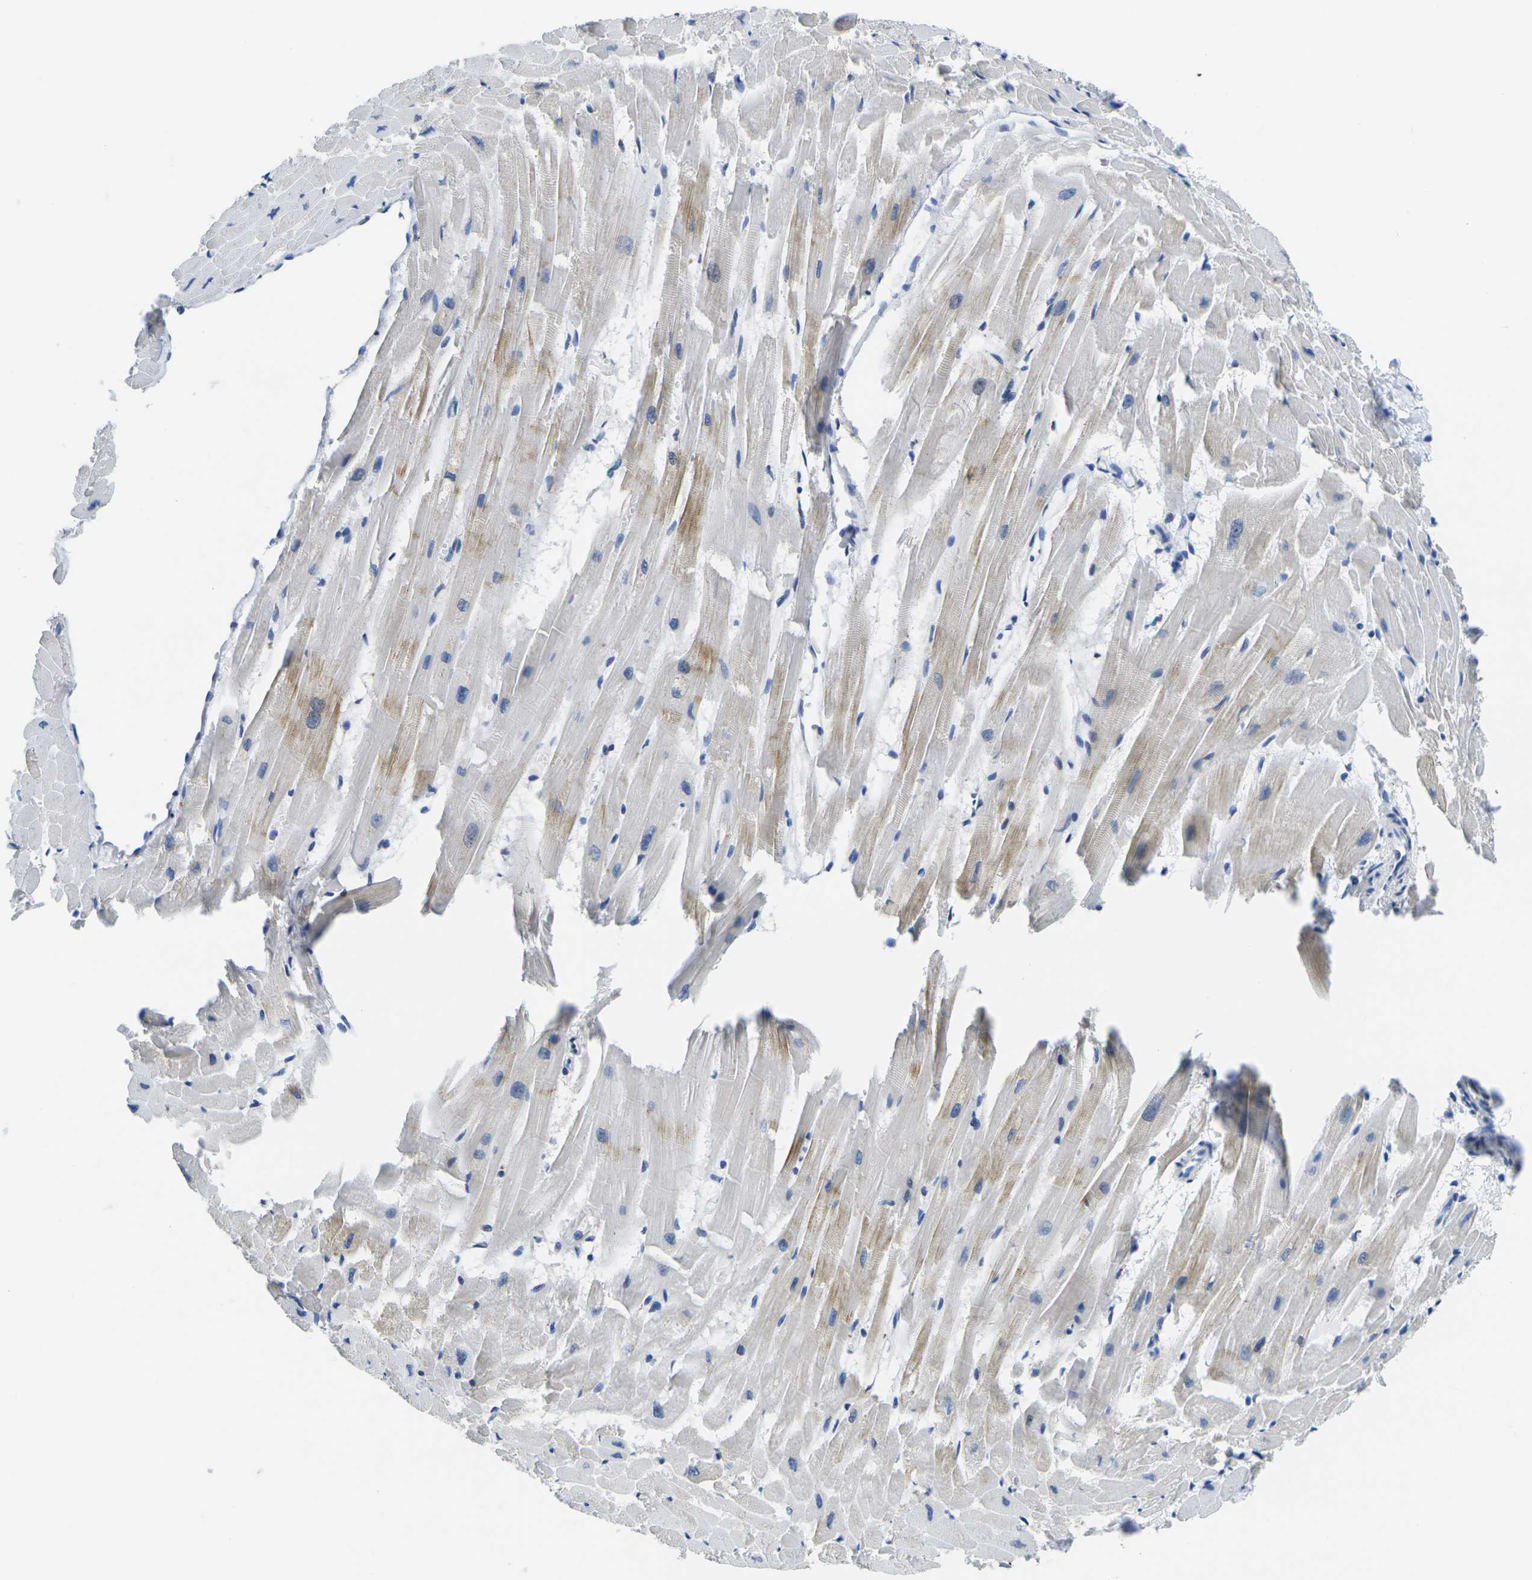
{"staining": {"intensity": "moderate", "quantity": "<25%", "location": "cytoplasmic/membranous"}, "tissue": "heart muscle", "cell_type": "Cardiomyocytes", "image_type": "normal", "snomed": [{"axis": "morphology", "description": "Normal tissue, NOS"}, {"axis": "topography", "description": "Heart"}], "caption": "Immunohistochemistry (DAB (3,3'-diaminobenzidine)) staining of benign human heart muscle reveals moderate cytoplasmic/membranous protein expression in approximately <25% of cardiomyocytes. The staining was performed using DAB, with brown indicating positive protein expression. Nuclei are stained blue with hematoxylin.", "gene": "CRK", "patient": {"sex": "female", "age": 19}}